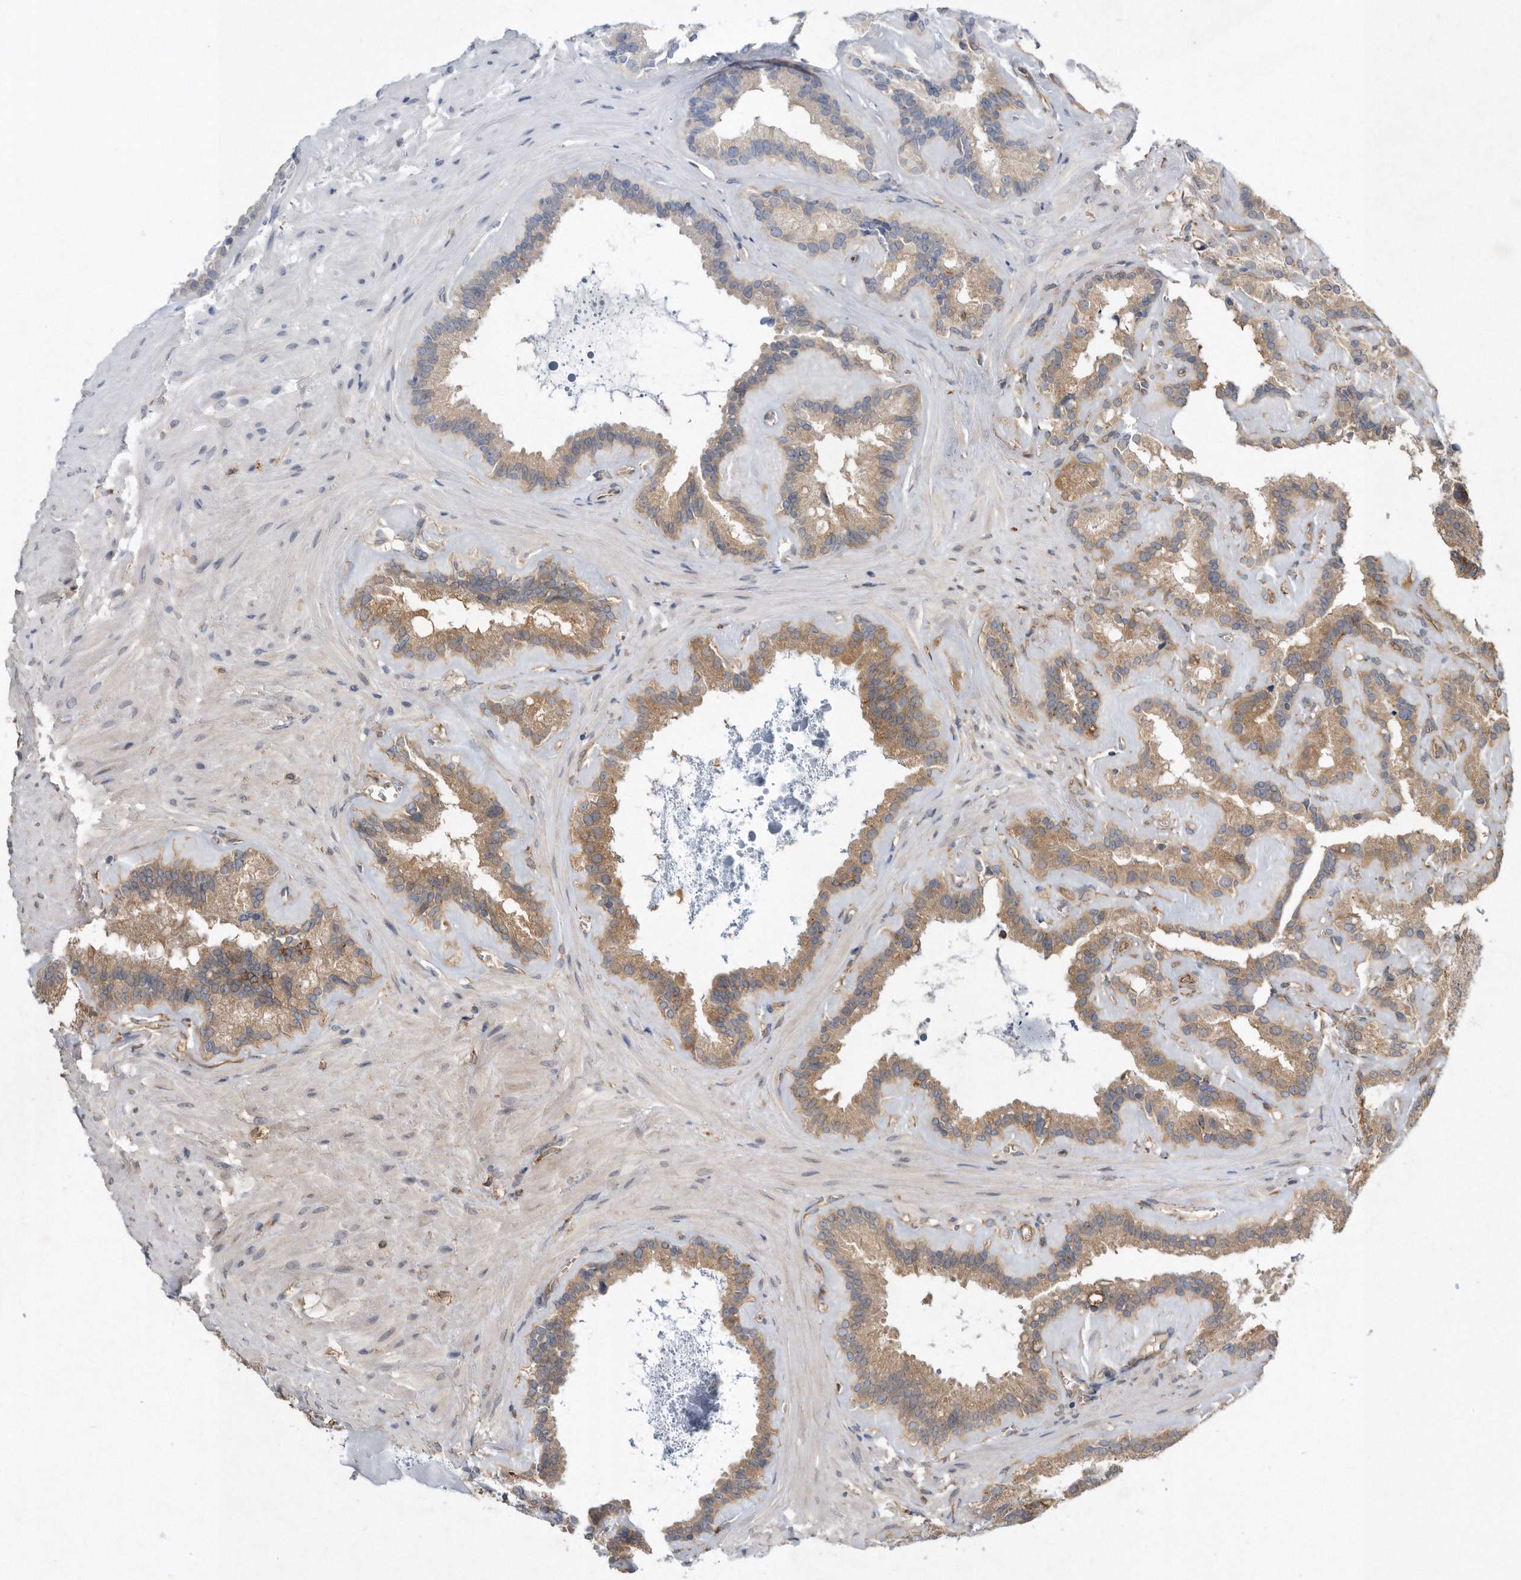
{"staining": {"intensity": "moderate", "quantity": ">75%", "location": "cytoplasmic/membranous"}, "tissue": "seminal vesicle", "cell_type": "Glandular cells", "image_type": "normal", "snomed": [{"axis": "morphology", "description": "Normal tissue, NOS"}, {"axis": "topography", "description": "Prostate"}, {"axis": "topography", "description": "Seminal veicle"}], "caption": "A brown stain labels moderate cytoplasmic/membranous expression of a protein in glandular cells of normal seminal vesicle. The staining was performed using DAB to visualize the protein expression in brown, while the nuclei were stained in blue with hematoxylin (Magnification: 20x).", "gene": "PON2", "patient": {"sex": "male", "age": 59}}